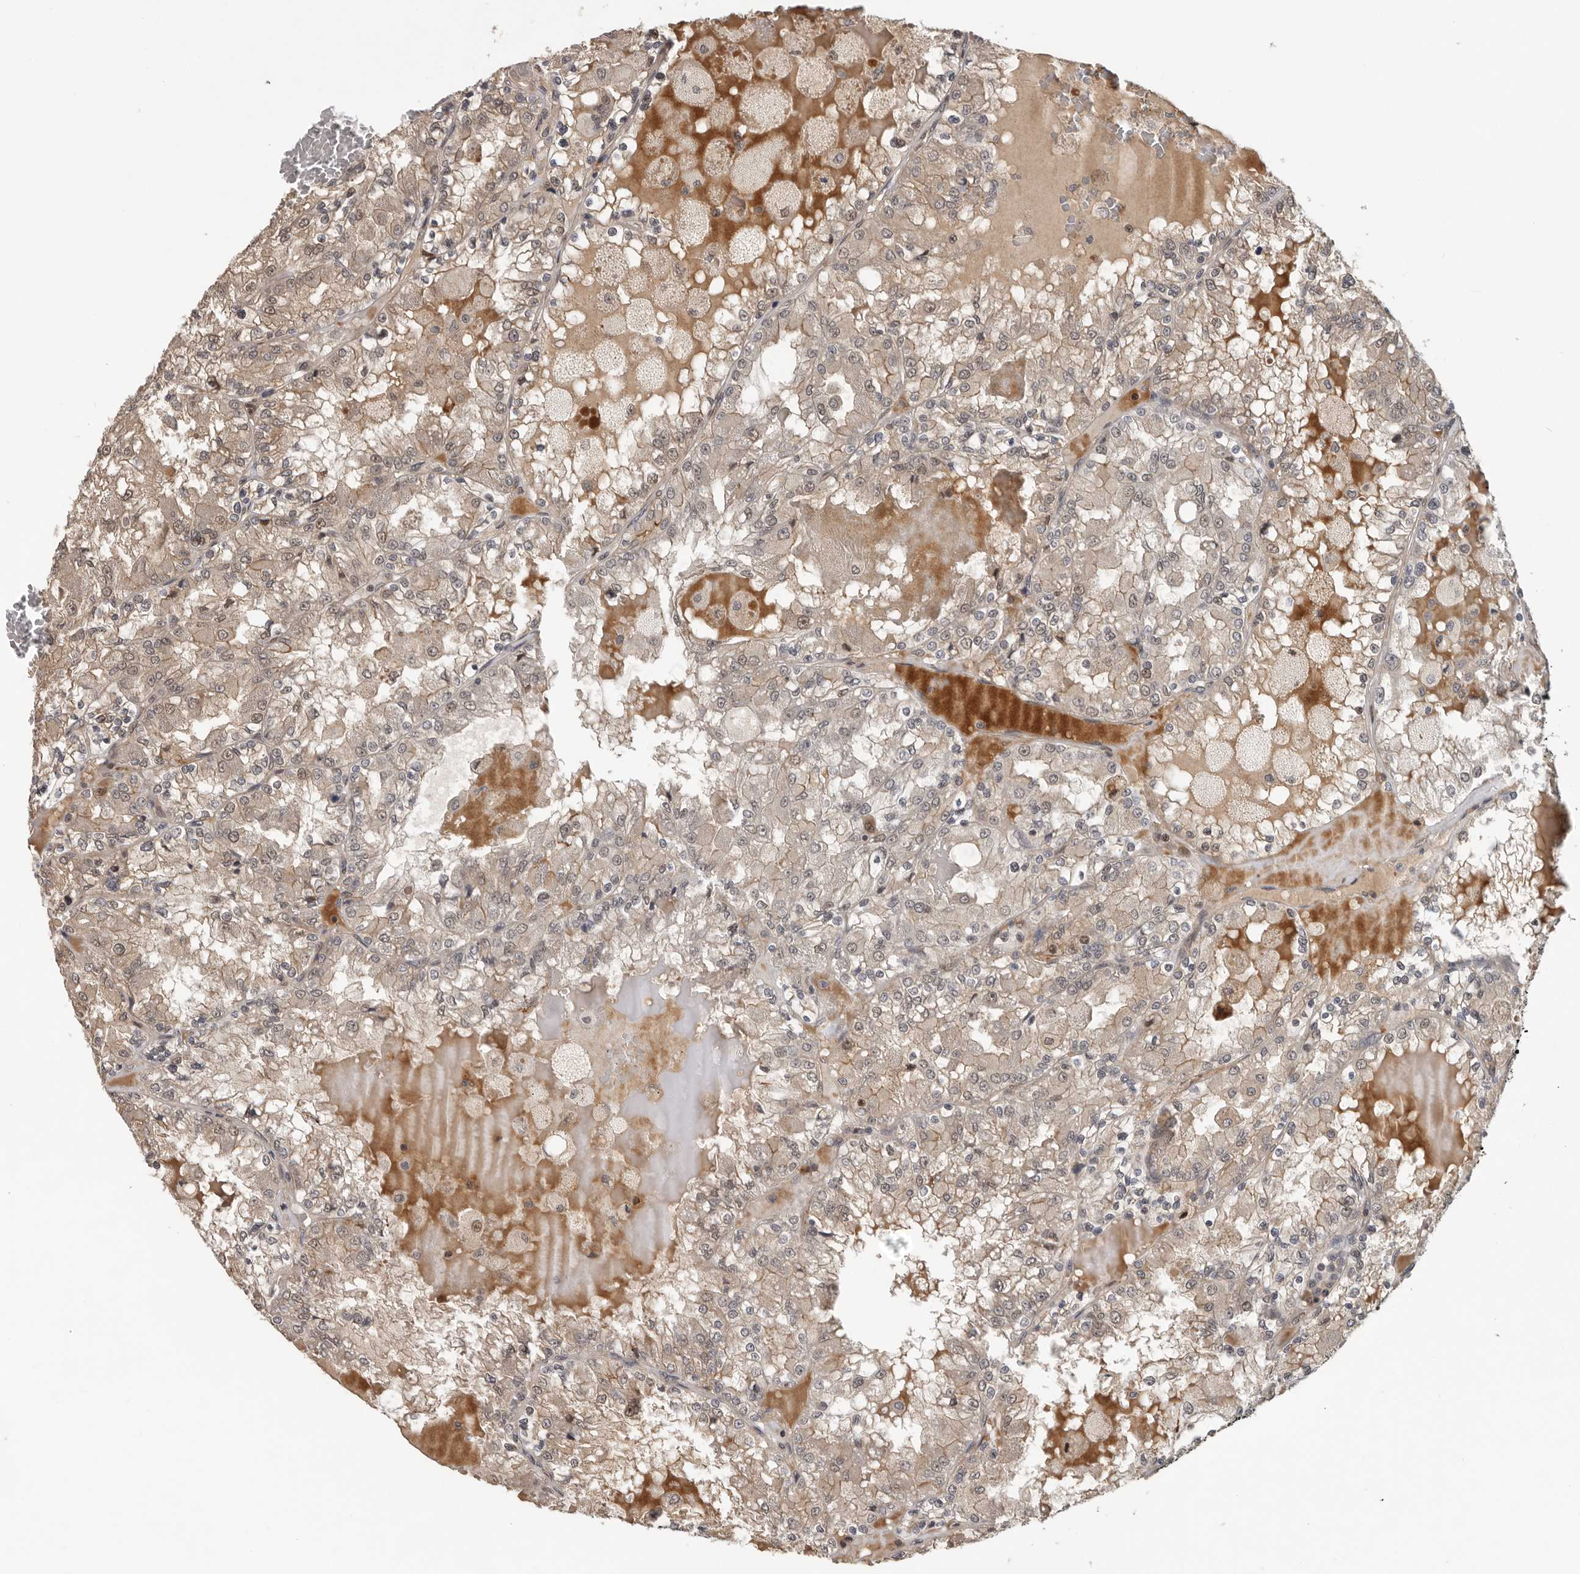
{"staining": {"intensity": "weak", "quantity": ">75%", "location": "cytoplasmic/membranous,nuclear"}, "tissue": "renal cancer", "cell_type": "Tumor cells", "image_type": "cancer", "snomed": [{"axis": "morphology", "description": "Adenocarcinoma, NOS"}, {"axis": "topography", "description": "Kidney"}], "caption": "Human adenocarcinoma (renal) stained for a protein (brown) demonstrates weak cytoplasmic/membranous and nuclear positive staining in about >75% of tumor cells.", "gene": "HENMT1", "patient": {"sex": "female", "age": 56}}